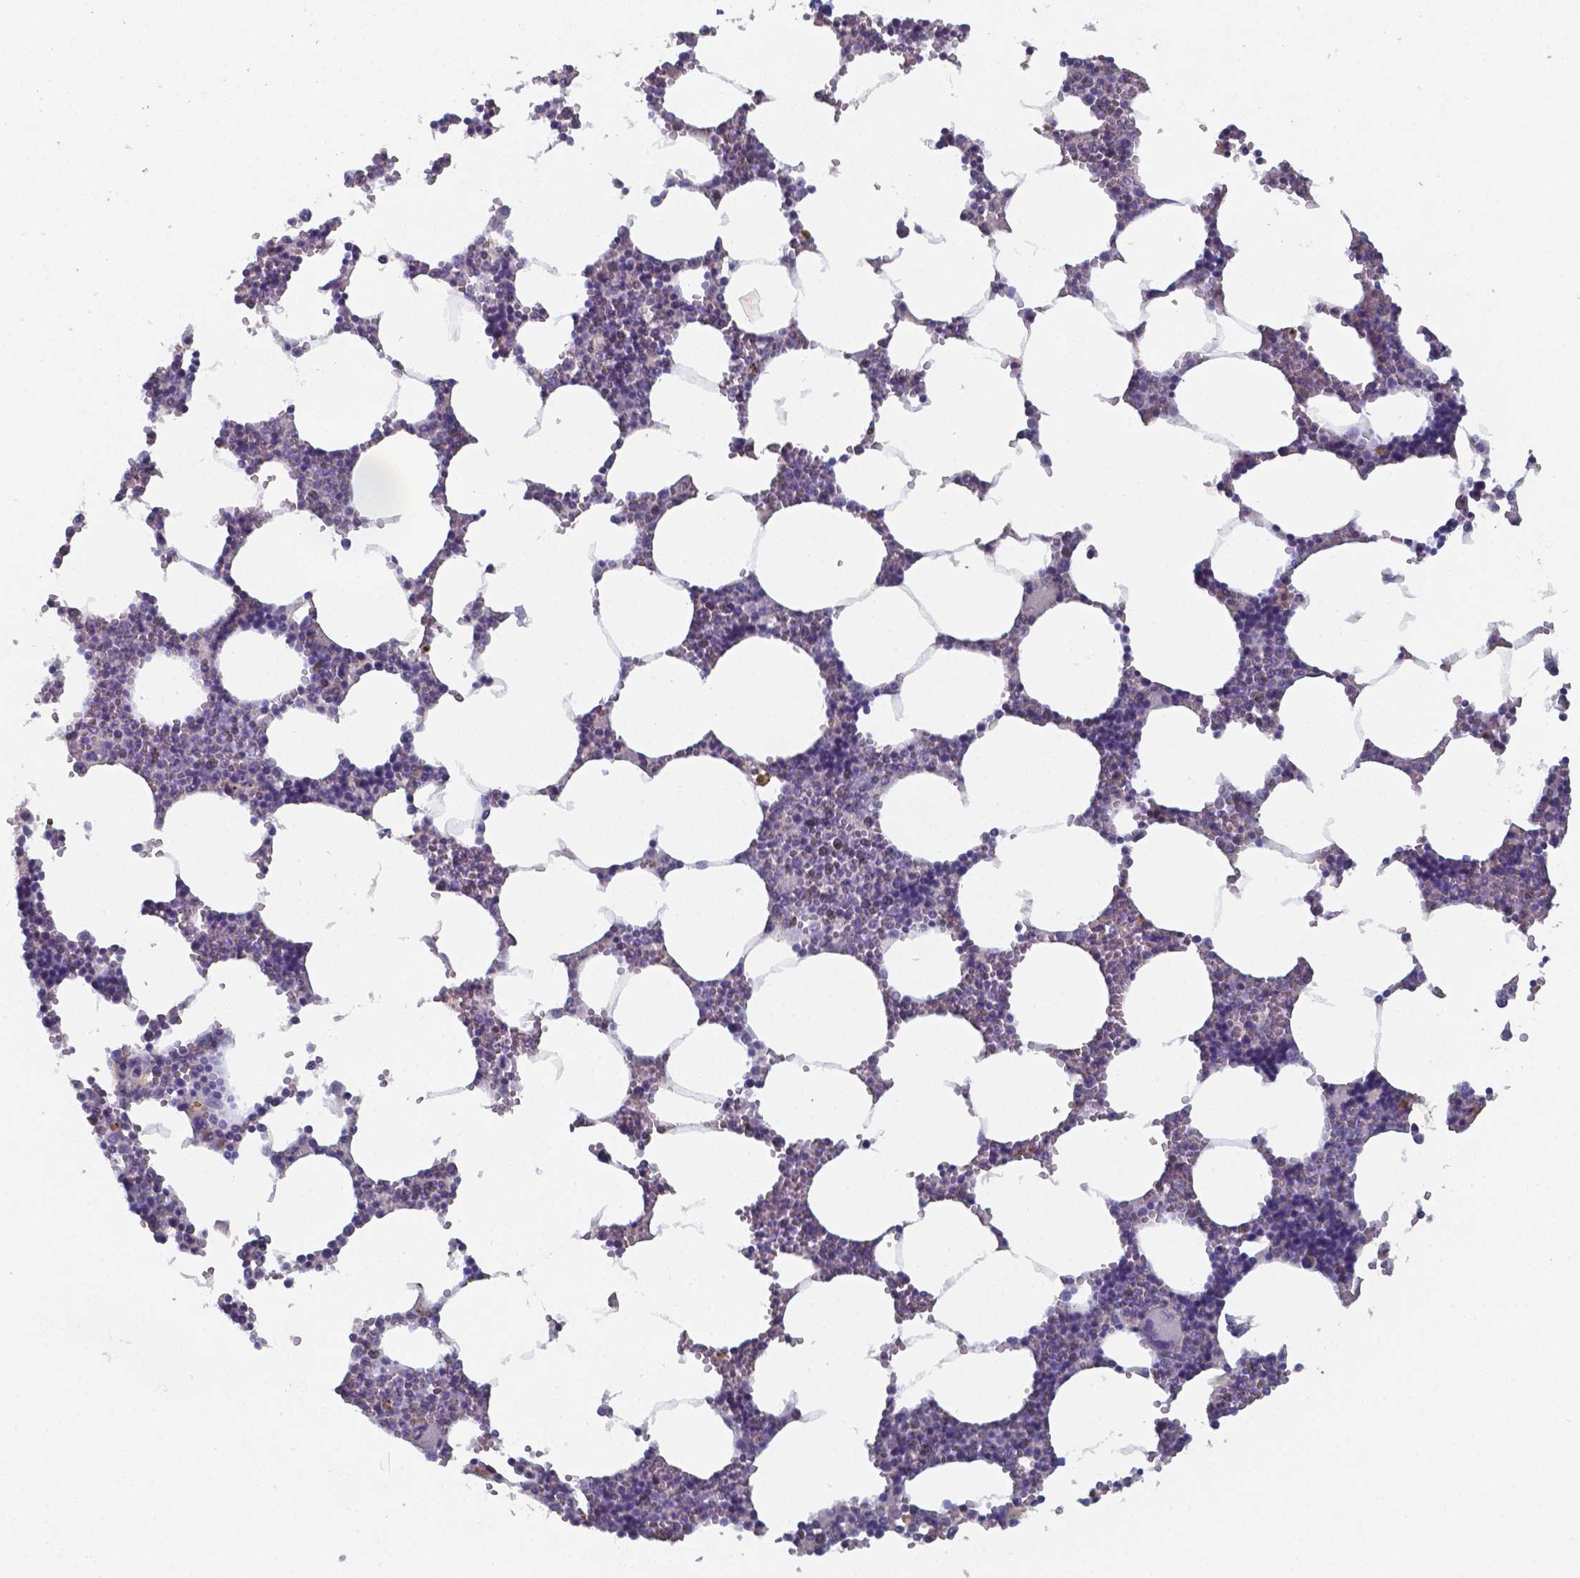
{"staining": {"intensity": "negative", "quantity": "none", "location": "none"}, "tissue": "bone marrow", "cell_type": "Hematopoietic cells", "image_type": "normal", "snomed": [{"axis": "morphology", "description": "Normal tissue, NOS"}, {"axis": "topography", "description": "Bone marrow"}], "caption": "The IHC photomicrograph has no significant staining in hematopoietic cells of bone marrow. (Brightfield microscopy of DAB (3,3'-diaminobenzidine) immunohistochemistry (IHC) at high magnification).", "gene": "FOXJ1", "patient": {"sex": "male", "age": 54}}